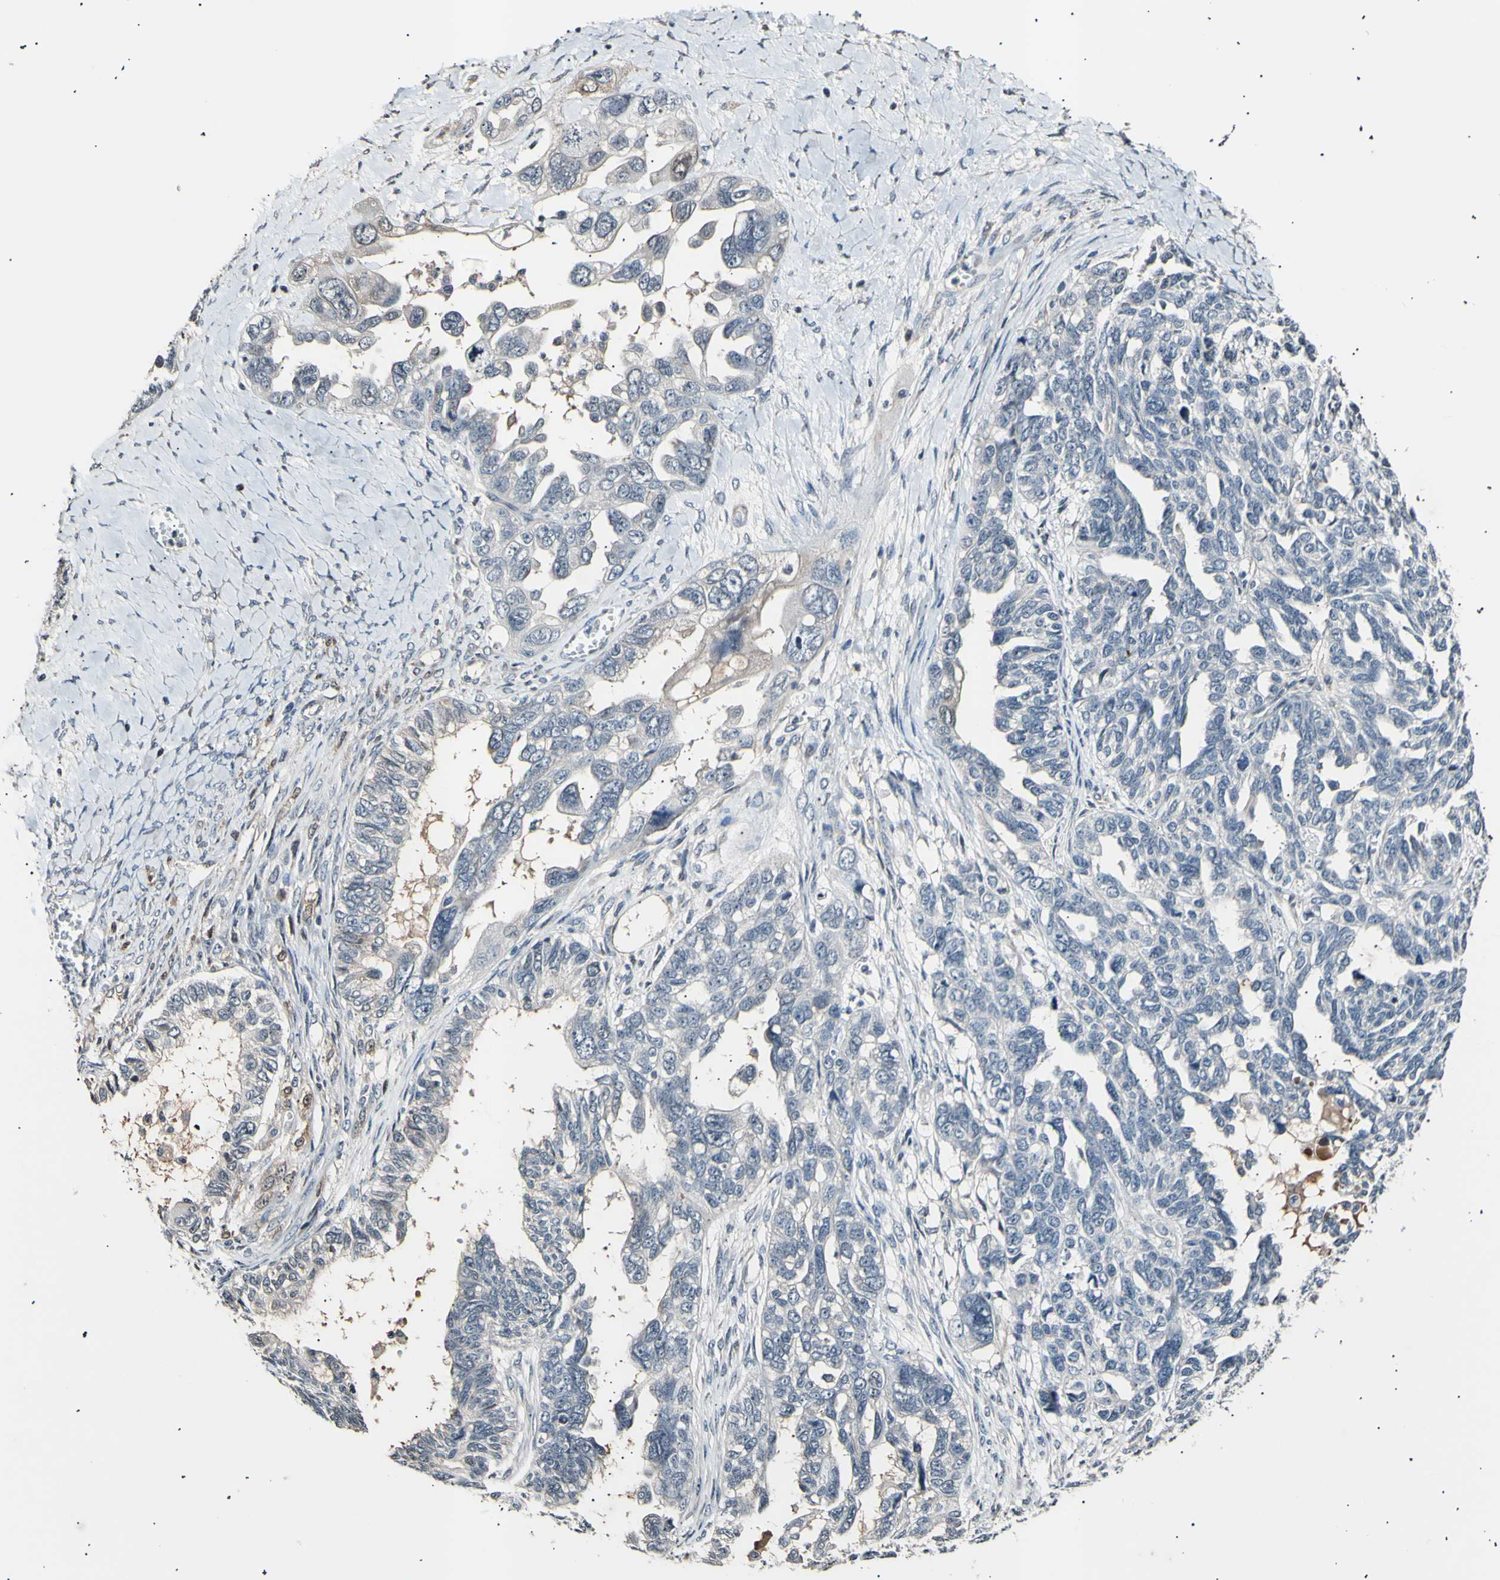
{"staining": {"intensity": "negative", "quantity": "none", "location": "none"}, "tissue": "ovarian cancer", "cell_type": "Tumor cells", "image_type": "cancer", "snomed": [{"axis": "morphology", "description": "Cystadenocarcinoma, serous, NOS"}, {"axis": "topography", "description": "Ovary"}], "caption": "The histopathology image demonstrates no significant staining in tumor cells of ovarian serous cystadenocarcinoma. The staining was performed using DAB (3,3'-diaminobenzidine) to visualize the protein expression in brown, while the nuclei were stained in blue with hematoxylin (Magnification: 20x).", "gene": "AK1", "patient": {"sex": "female", "age": 79}}